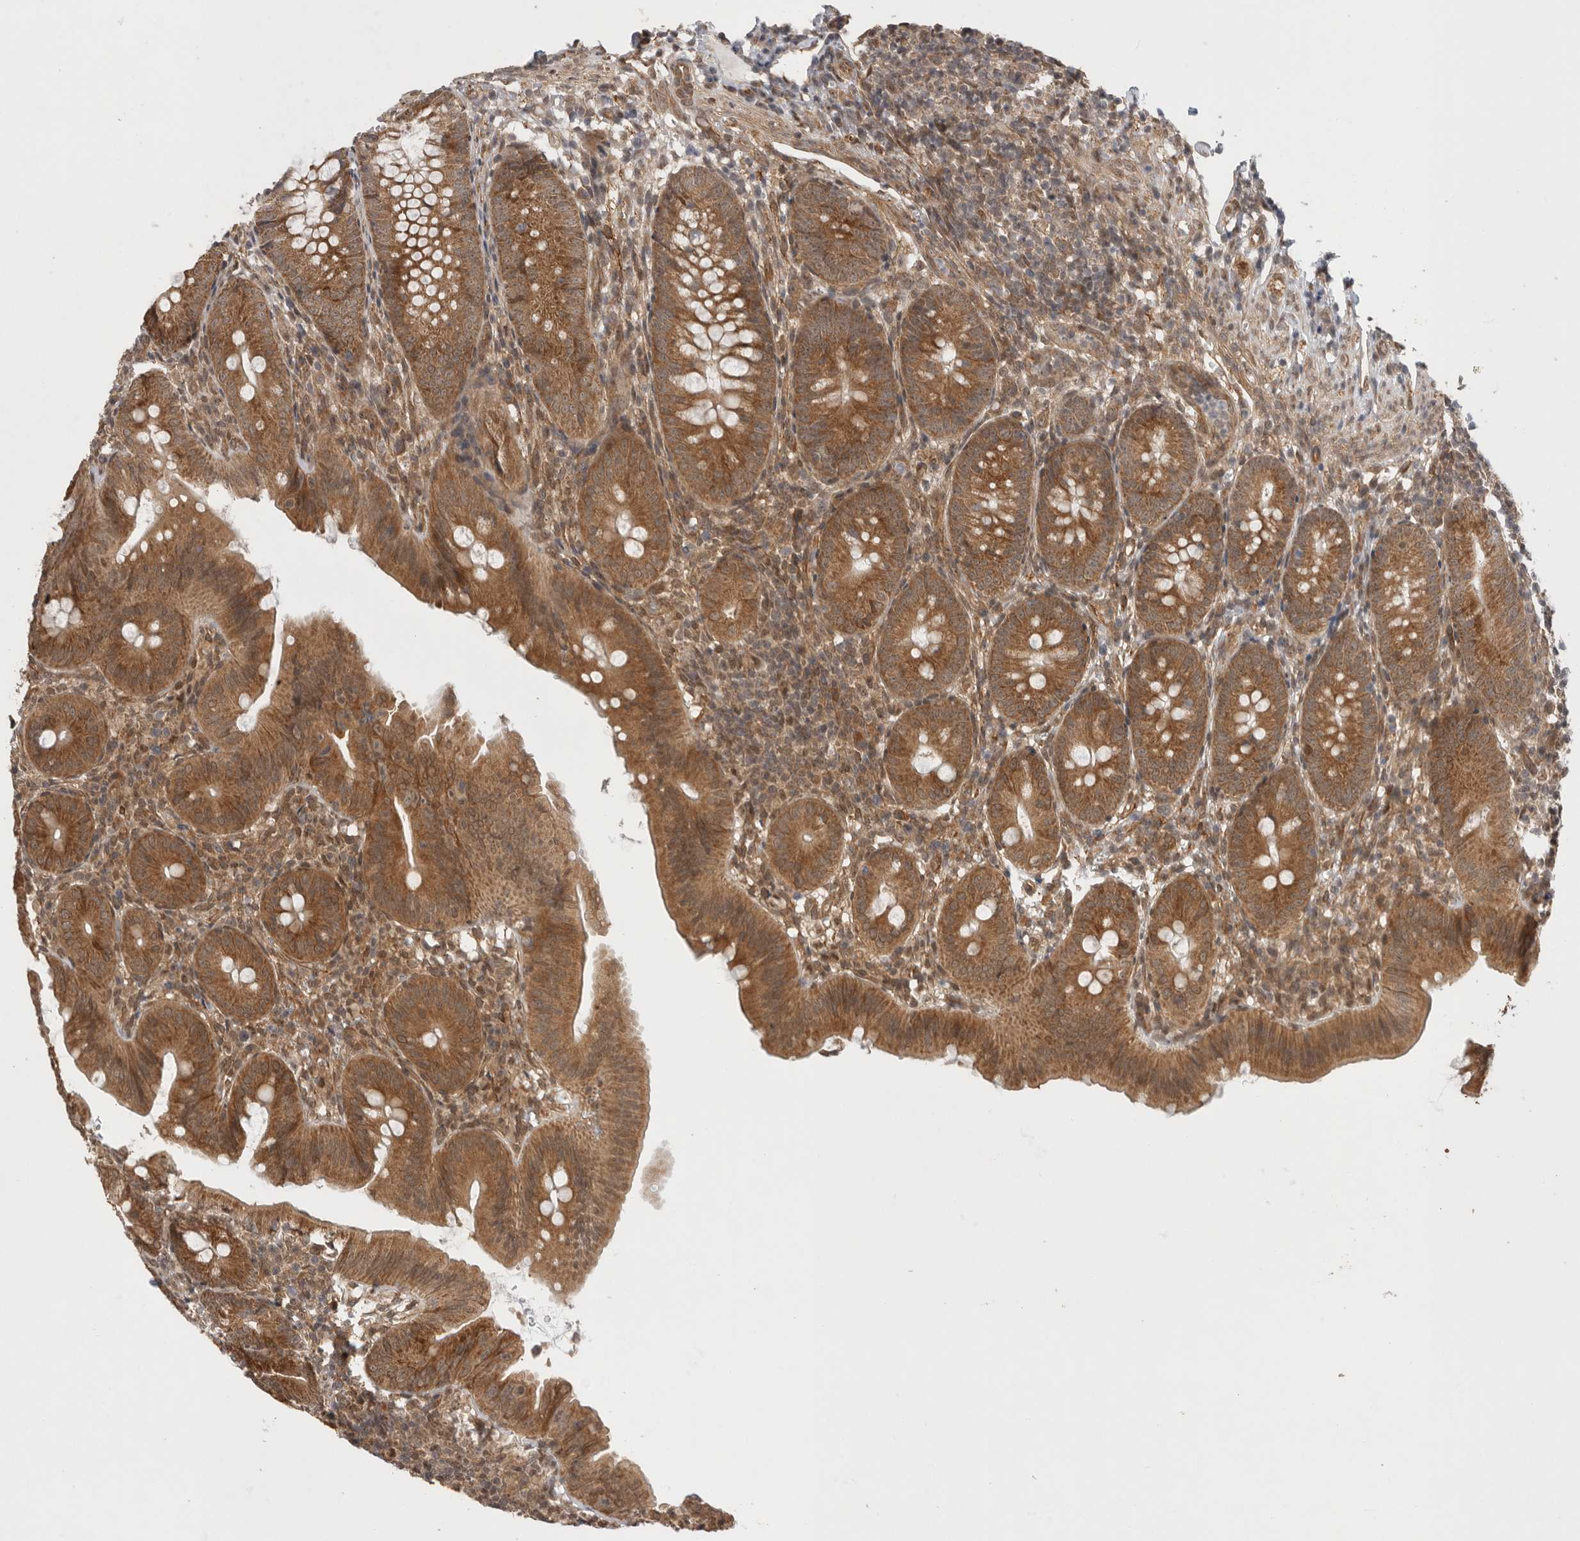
{"staining": {"intensity": "moderate", "quantity": ">75%", "location": "cytoplasmic/membranous"}, "tissue": "appendix", "cell_type": "Glandular cells", "image_type": "normal", "snomed": [{"axis": "morphology", "description": "Normal tissue, NOS"}, {"axis": "topography", "description": "Appendix"}], "caption": "Appendix stained with IHC demonstrates moderate cytoplasmic/membranous expression in about >75% of glandular cells.", "gene": "VPS50", "patient": {"sex": "male", "age": 1}}